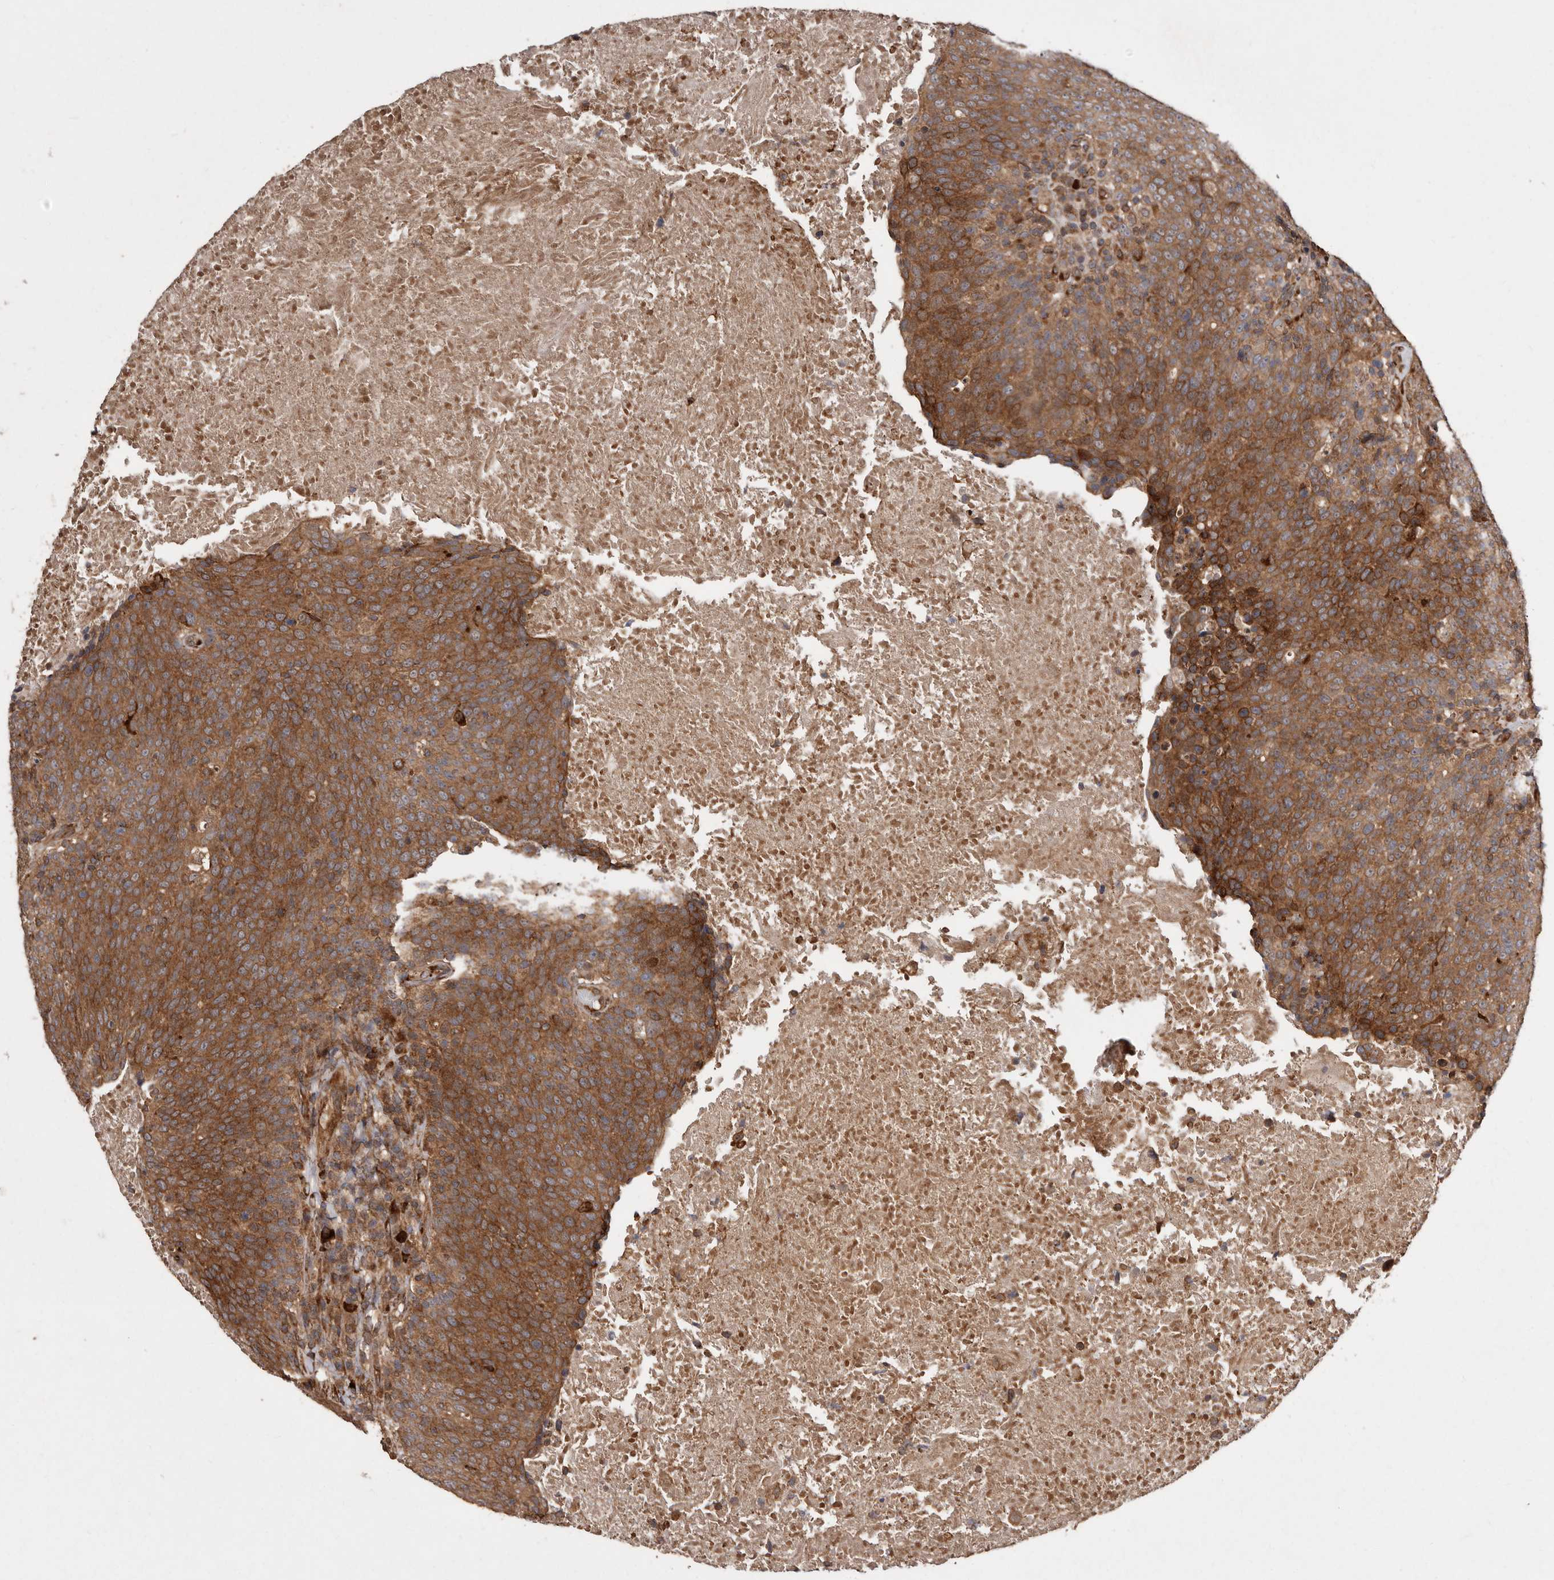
{"staining": {"intensity": "strong", "quantity": ">75%", "location": "cytoplasmic/membranous"}, "tissue": "head and neck cancer", "cell_type": "Tumor cells", "image_type": "cancer", "snomed": [{"axis": "morphology", "description": "Squamous cell carcinoma, NOS"}, {"axis": "morphology", "description": "Squamous cell carcinoma, metastatic, NOS"}, {"axis": "topography", "description": "Lymph node"}, {"axis": "topography", "description": "Head-Neck"}], "caption": "Human head and neck cancer stained with a brown dye displays strong cytoplasmic/membranous positive expression in about >75% of tumor cells.", "gene": "FLAD1", "patient": {"sex": "male", "age": 62}}